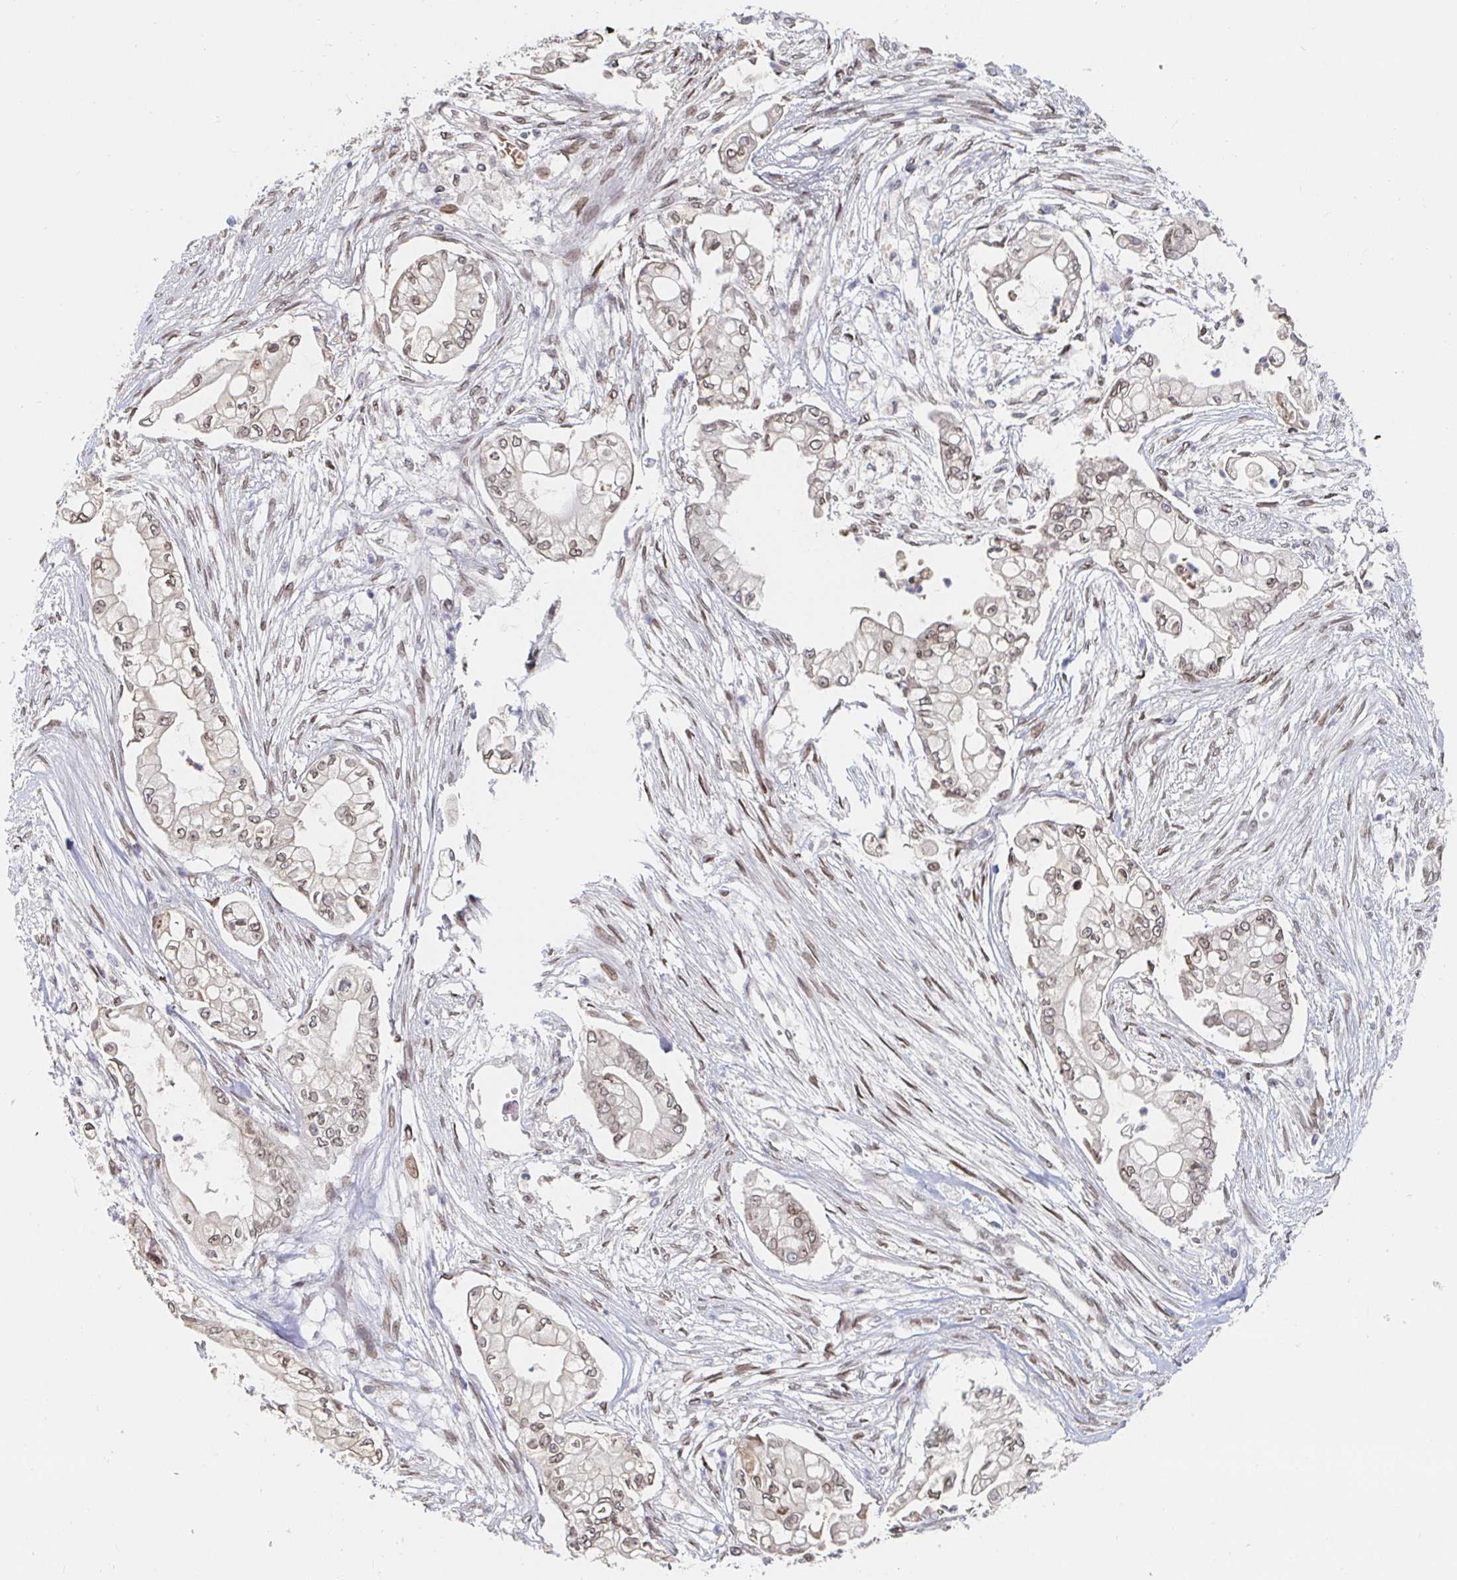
{"staining": {"intensity": "weak", "quantity": ">75%", "location": "nuclear"}, "tissue": "pancreatic cancer", "cell_type": "Tumor cells", "image_type": "cancer", "snomed": [{"axis": "morphology", "description": "Adenocarcinoma, NOS"}, {"axis": "topography", "description": "Pancreas"}], "caption": "Weak nuclear positivity is identified in approximately >75% of tumor cells in pancreatic cancer.", "gene": "CHD2", "patient": {"sex": "female", "age": 69}}